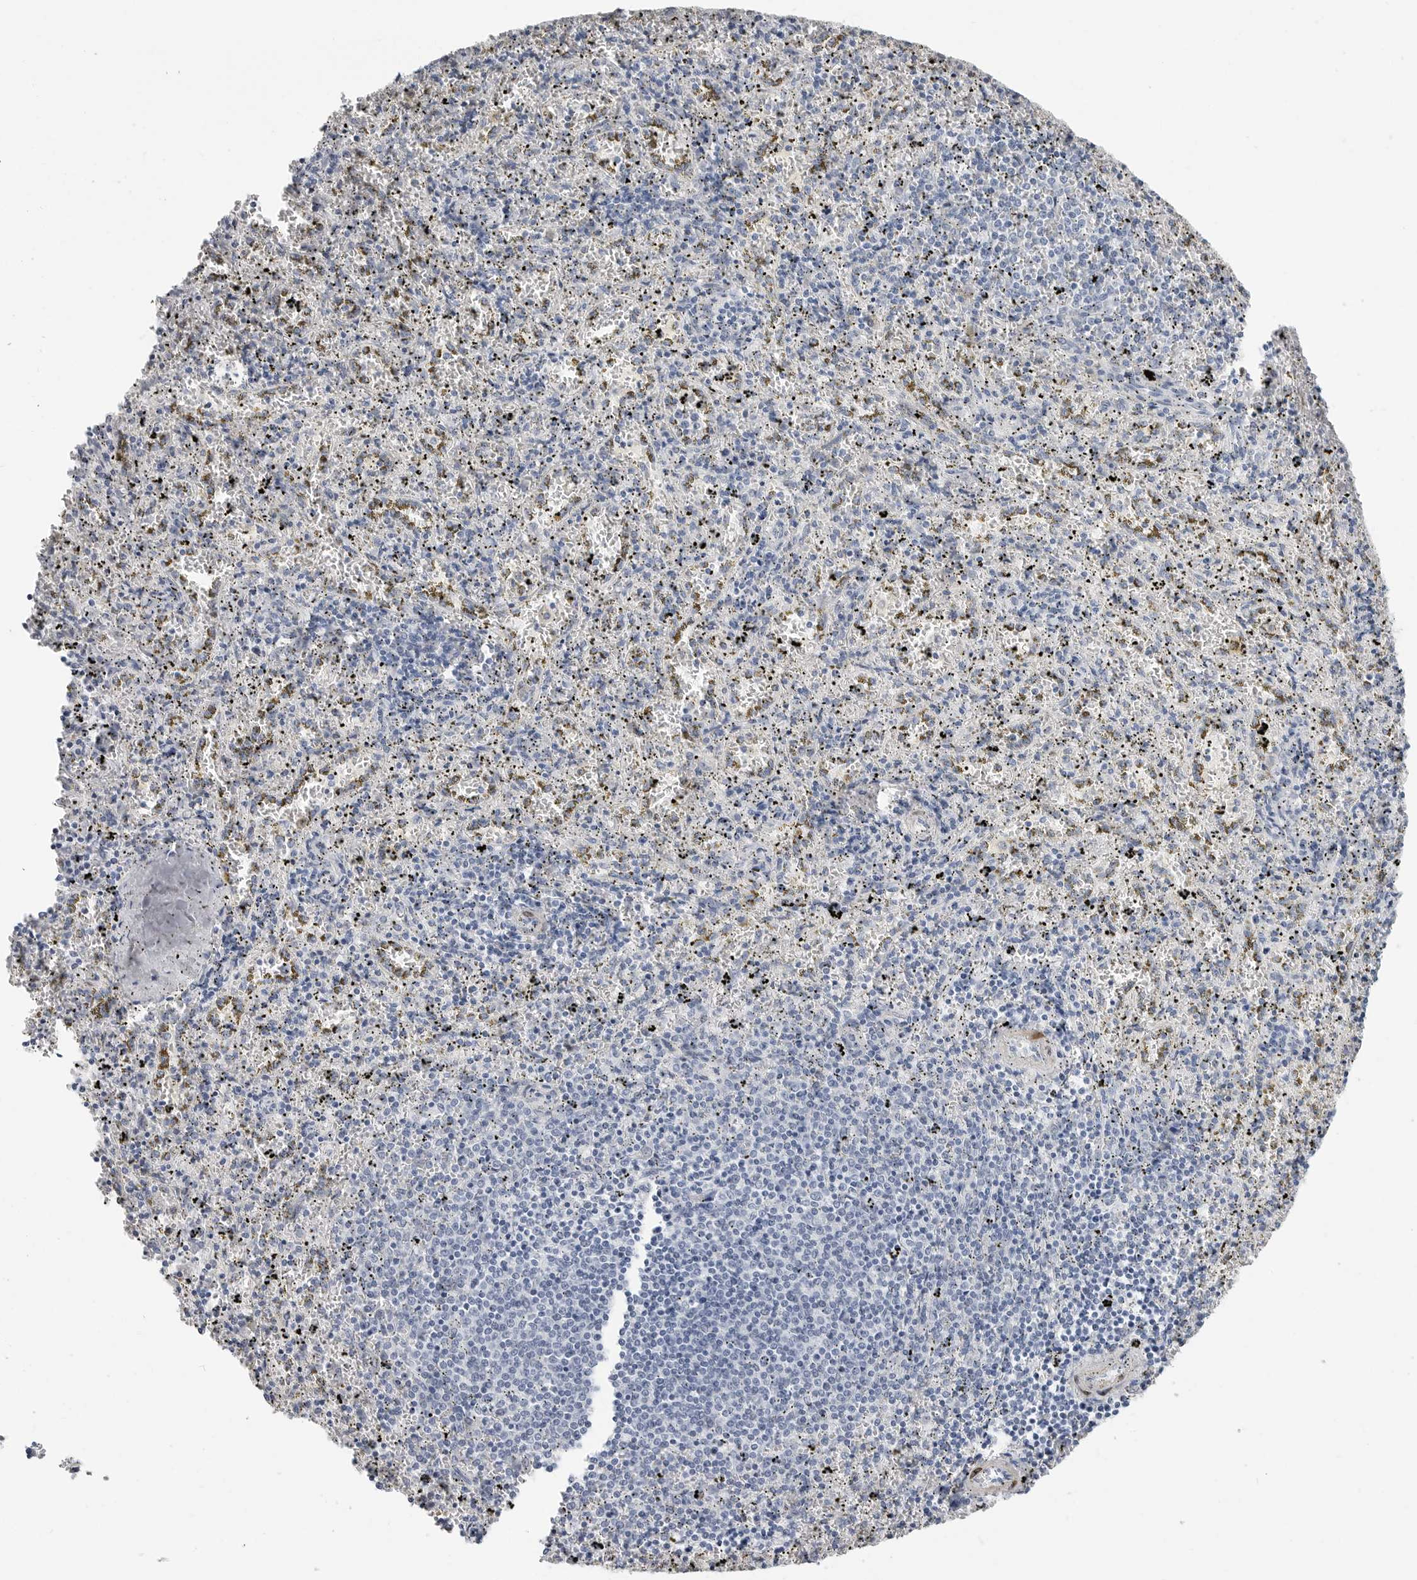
{"staining": {"intensity": "negative", "quantity": "none", "location": "none"}, "tissue": "spleen", "cell_type": "Cells in red pulp", "image_type": "normal", "snomed": [{"axis": "morphology", "description": "Normal tissue, NOS"}, {"axis": "topography", "description": "Spleen"}], "caption": "Immunohistochemistry of normal spleen demonstrates no positivity in cells in red pulp. The staining was performed using DAB (3,3'-diaminobenzidine) to visualize the protein expression in brown, while the nuclei were stained in blue with hematoxylin (Magnification: 20x).", "gene": "PLN", "patient": {"sex": "male", "age": 11}}